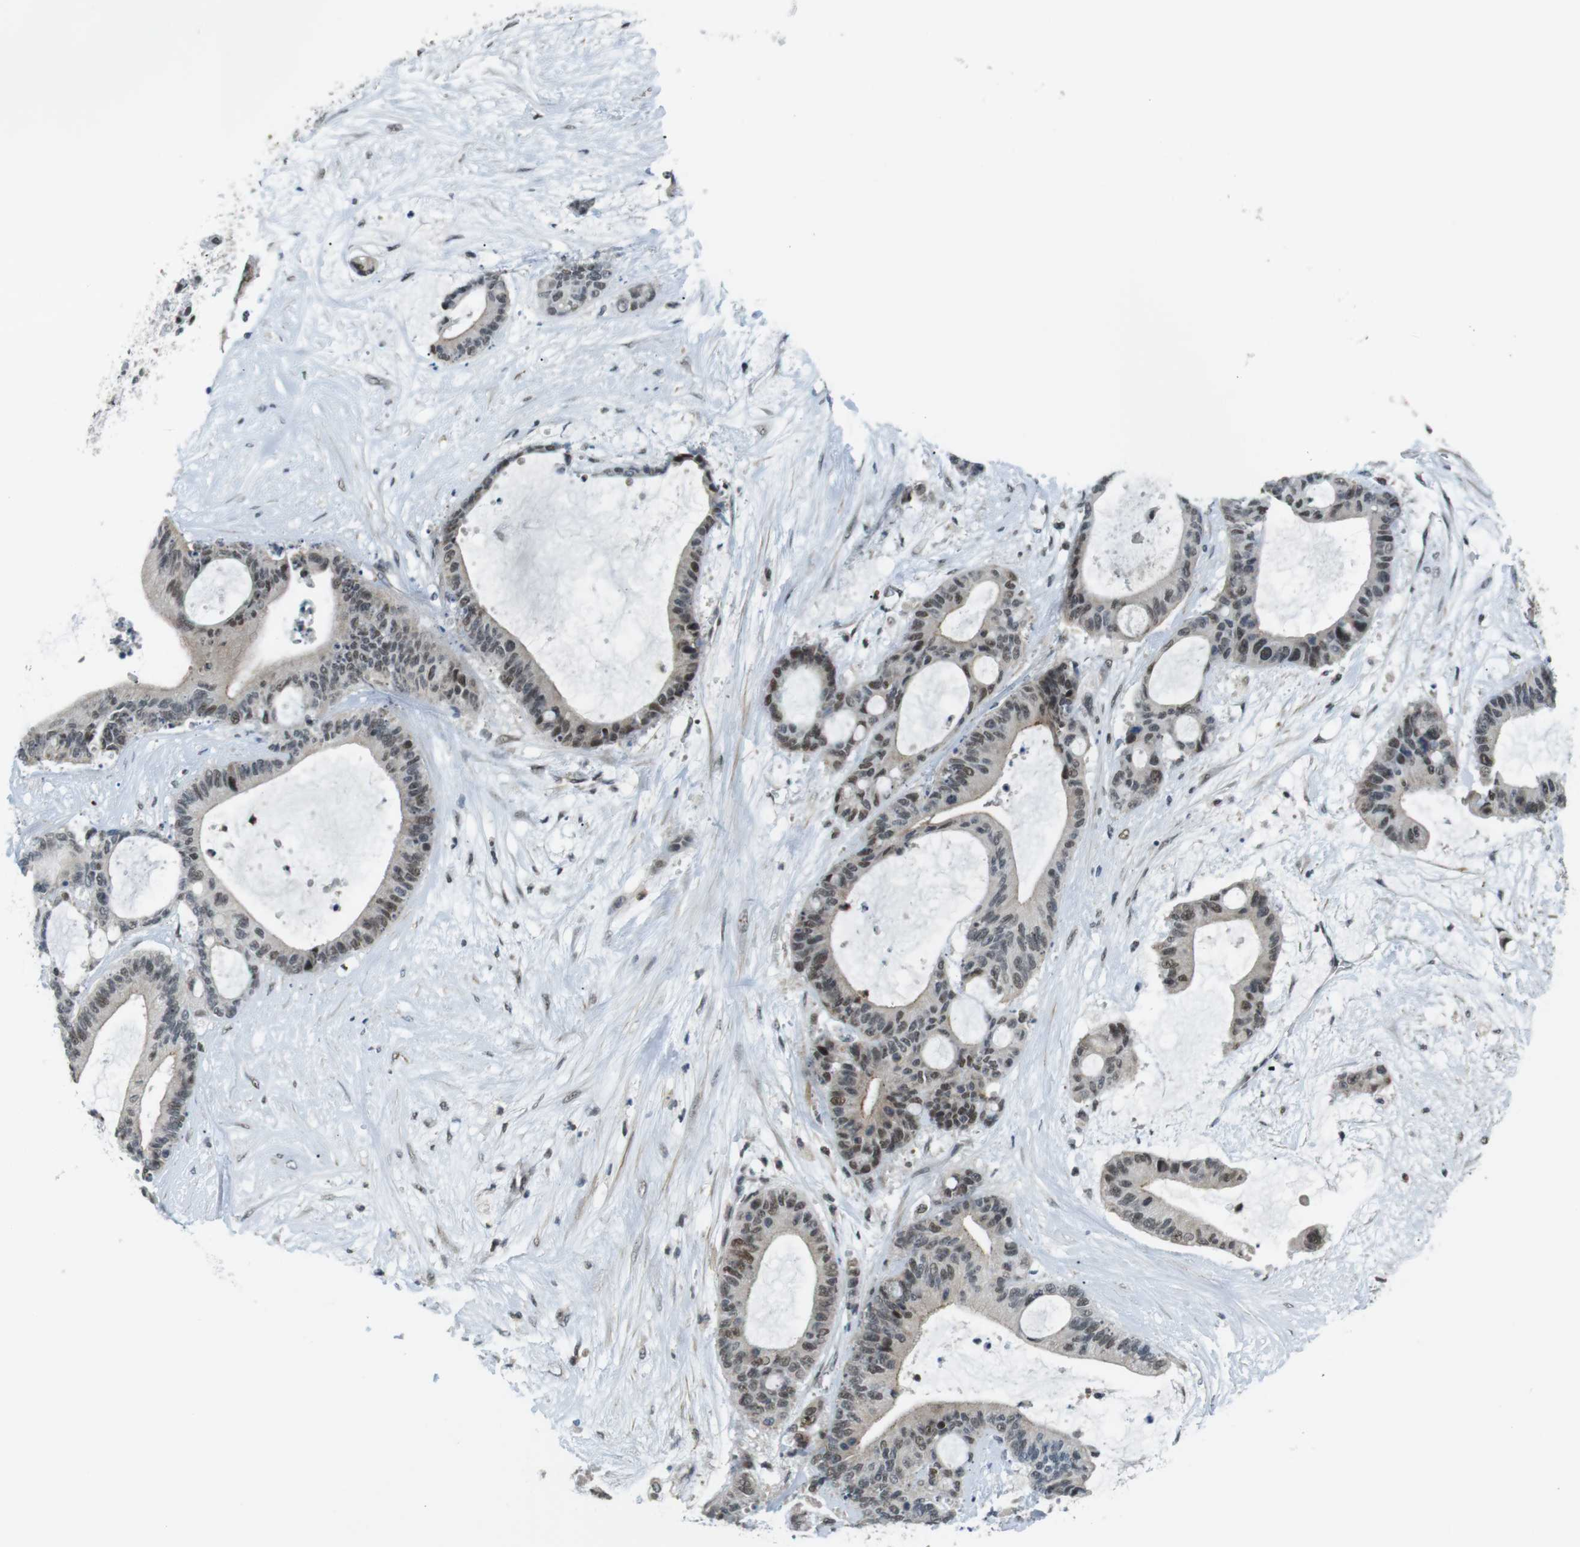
{"staining": {"intensity": "moderate", "quantity": "25%-75%", "location": "nuclear"}, "tissue": "liver cancer", "cell_type": "Tumor cells", "image_type": "cancer", "snomed": [{"axis": "morphology", "description": "Cholangiocarcinoma"}, {"axis": "topography", "description": "Liver"}], "caption": "Immunohistochemical staining of liver cholangiocarcinoma demonstrates moderate nuclear protein staining in approximately 25%-75% of tumor cells.", "gene": "USP7", "patient": {"sex": "female", "age": 73}}